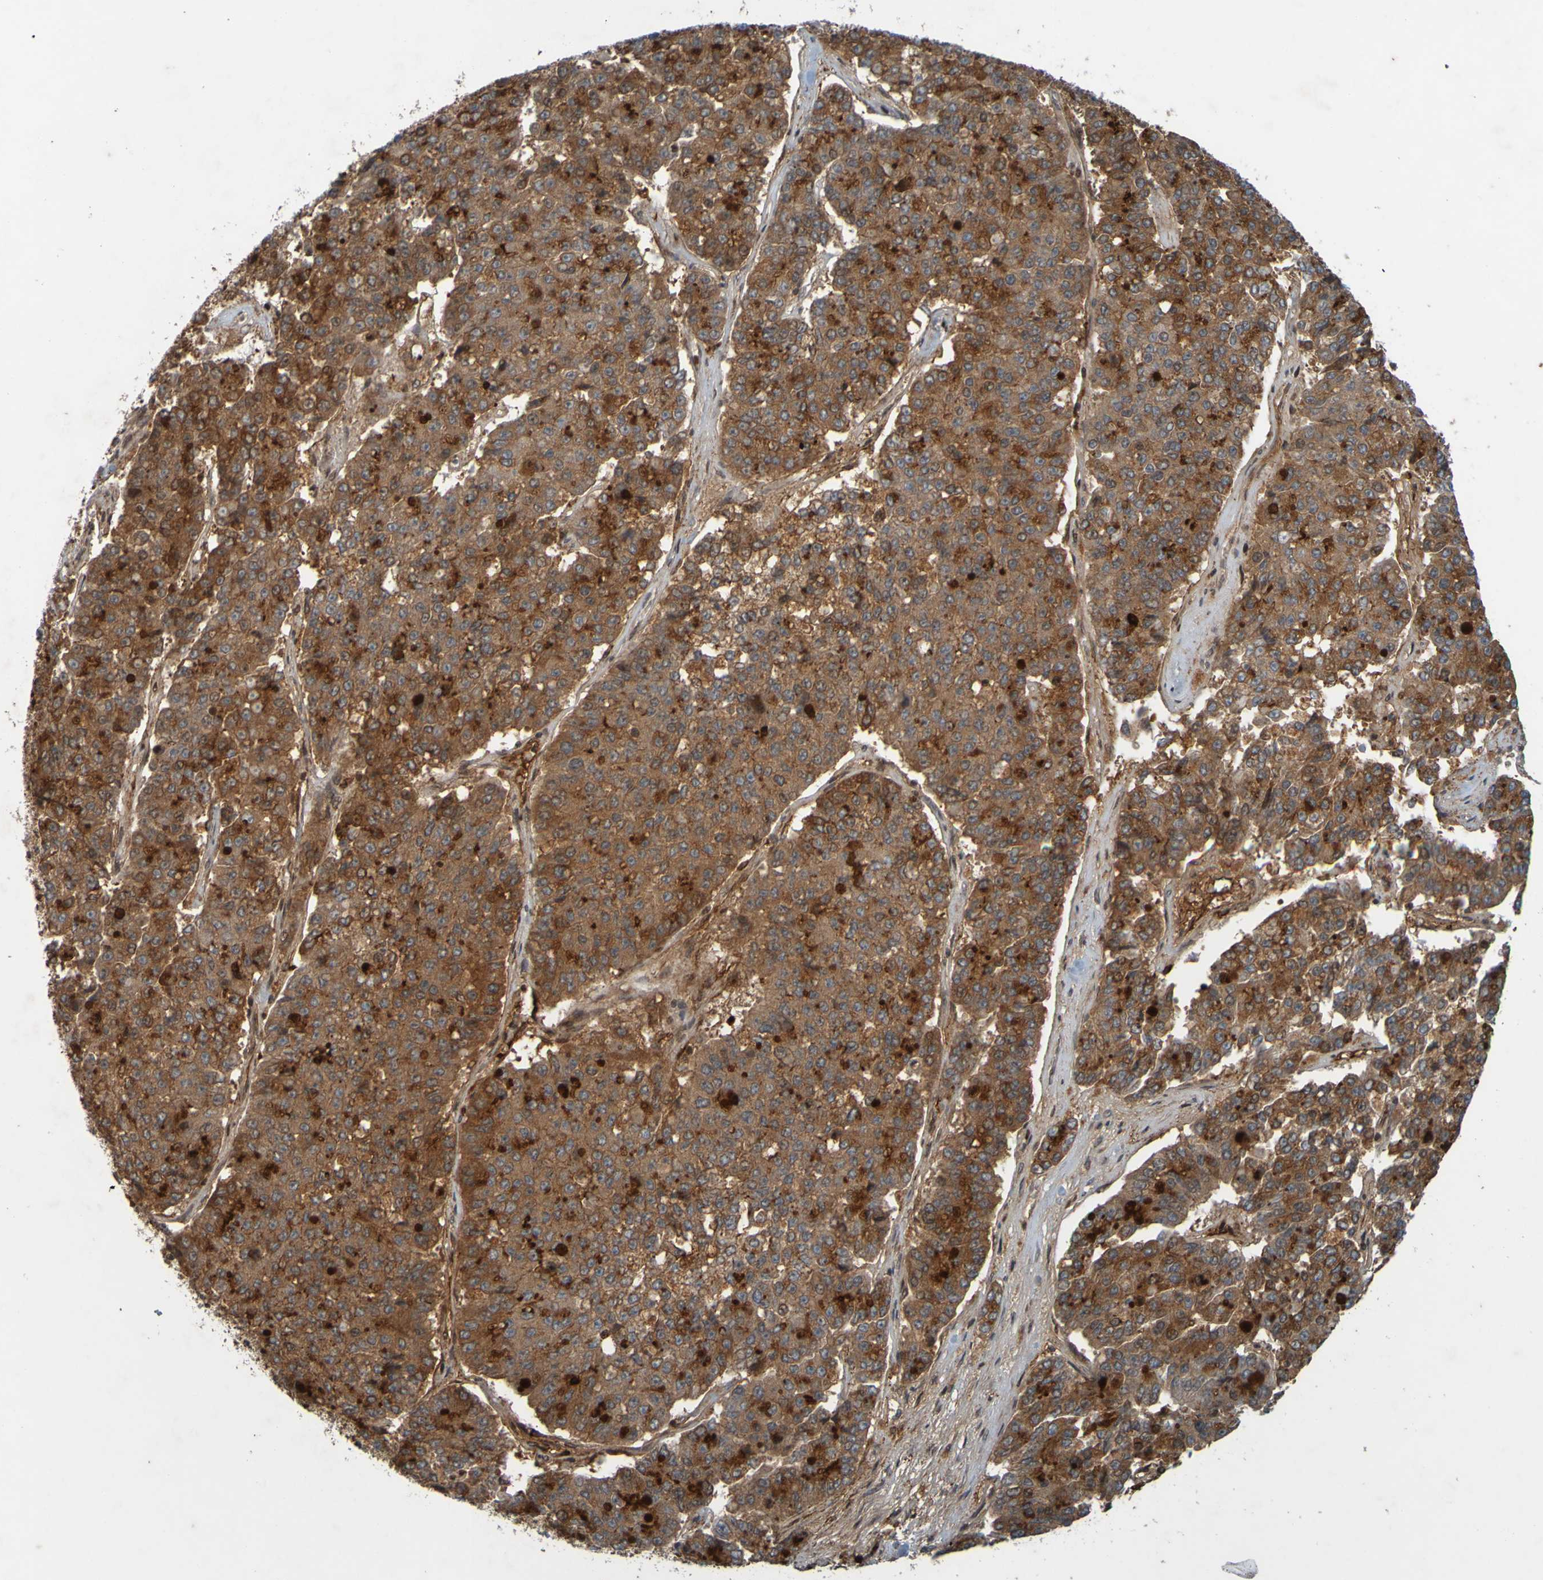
{"staining": {"intensity": "moderate", "quantity": ">75%", "location": "cytoplasmic/membranous"}, "tissue": "pancreatic cancer", "cell_type": "Tumor cells", "image_type": "cancer", "snomed": [{"axis": "morphology", "description": "Adenocarcinoma, NOS"}, {"axis": "topography", "description": "Pancreas"}], "caption": "Immunohistochemistry (IHC) of pancreatic adenocarcinoma shows medium levels of moderate cytoplasmic/membranous expression in approximately >75% of tumor cells. Ihc stains the protein in brown and the nuclei are stained blue.", "gene": "GUCY1A1", "patient": {"sex": "male", "age": 50}}